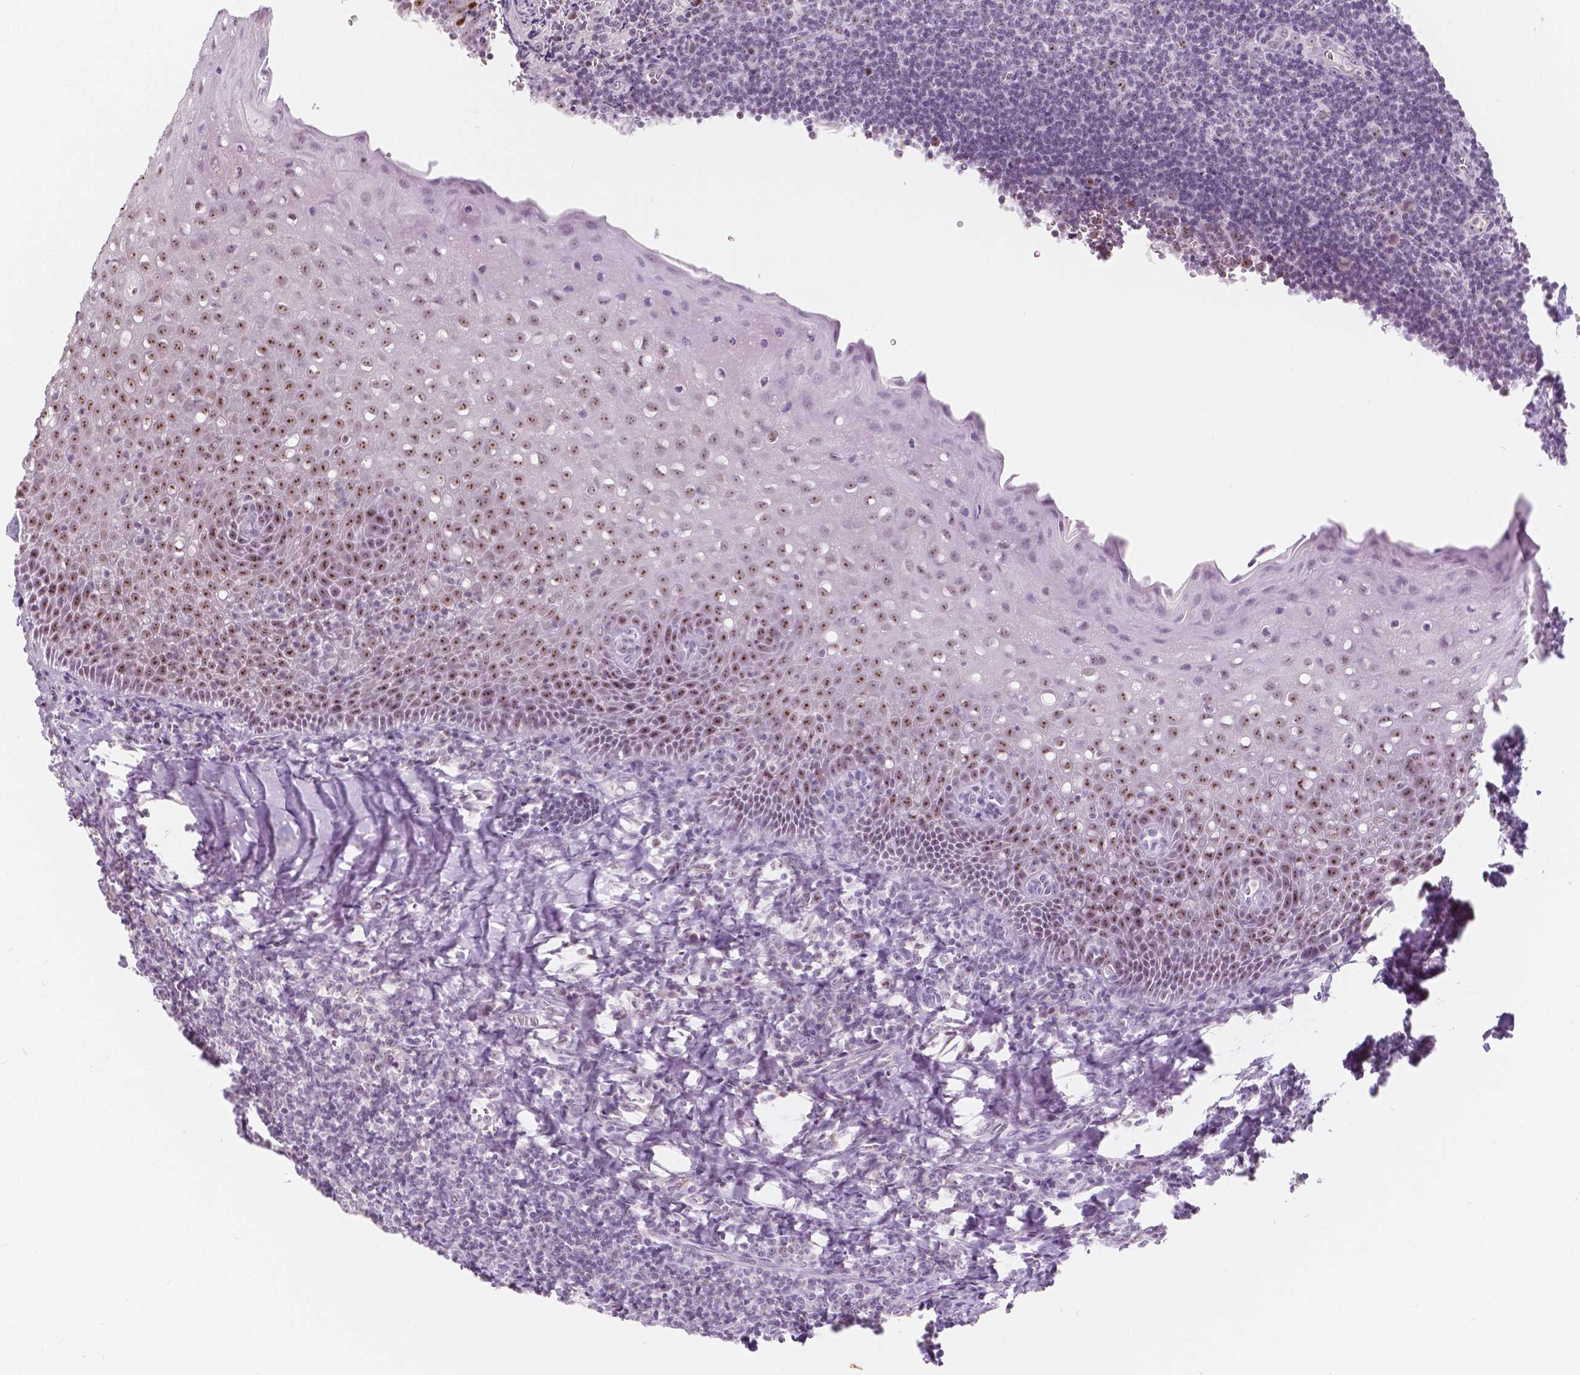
{"staining": {"intensity": "negative", "quantity": "none", "location": "none"}, "tissue": "tonsil", "cell_type": "Germinal center cells", "image_type": "normal", "snomed": [{"axis": "morphology", "description": "Normal tissue, NOS"}, {"axis": "morphology", "description": "Inflammation, NOS"}, {"axis": "topography", "description": "Tonsil"}], "caption": "Immunohistochemistry histopathology image of unremarkable tonsil: human tonsil stained with DAB exhibits no significant protein expression in germinal center cells. (Immunohistochemistry (ihc), brightfield microscopy, high magnification).", "gene": "NOLC1", "patient": {"sex": "female", "age": 31}}